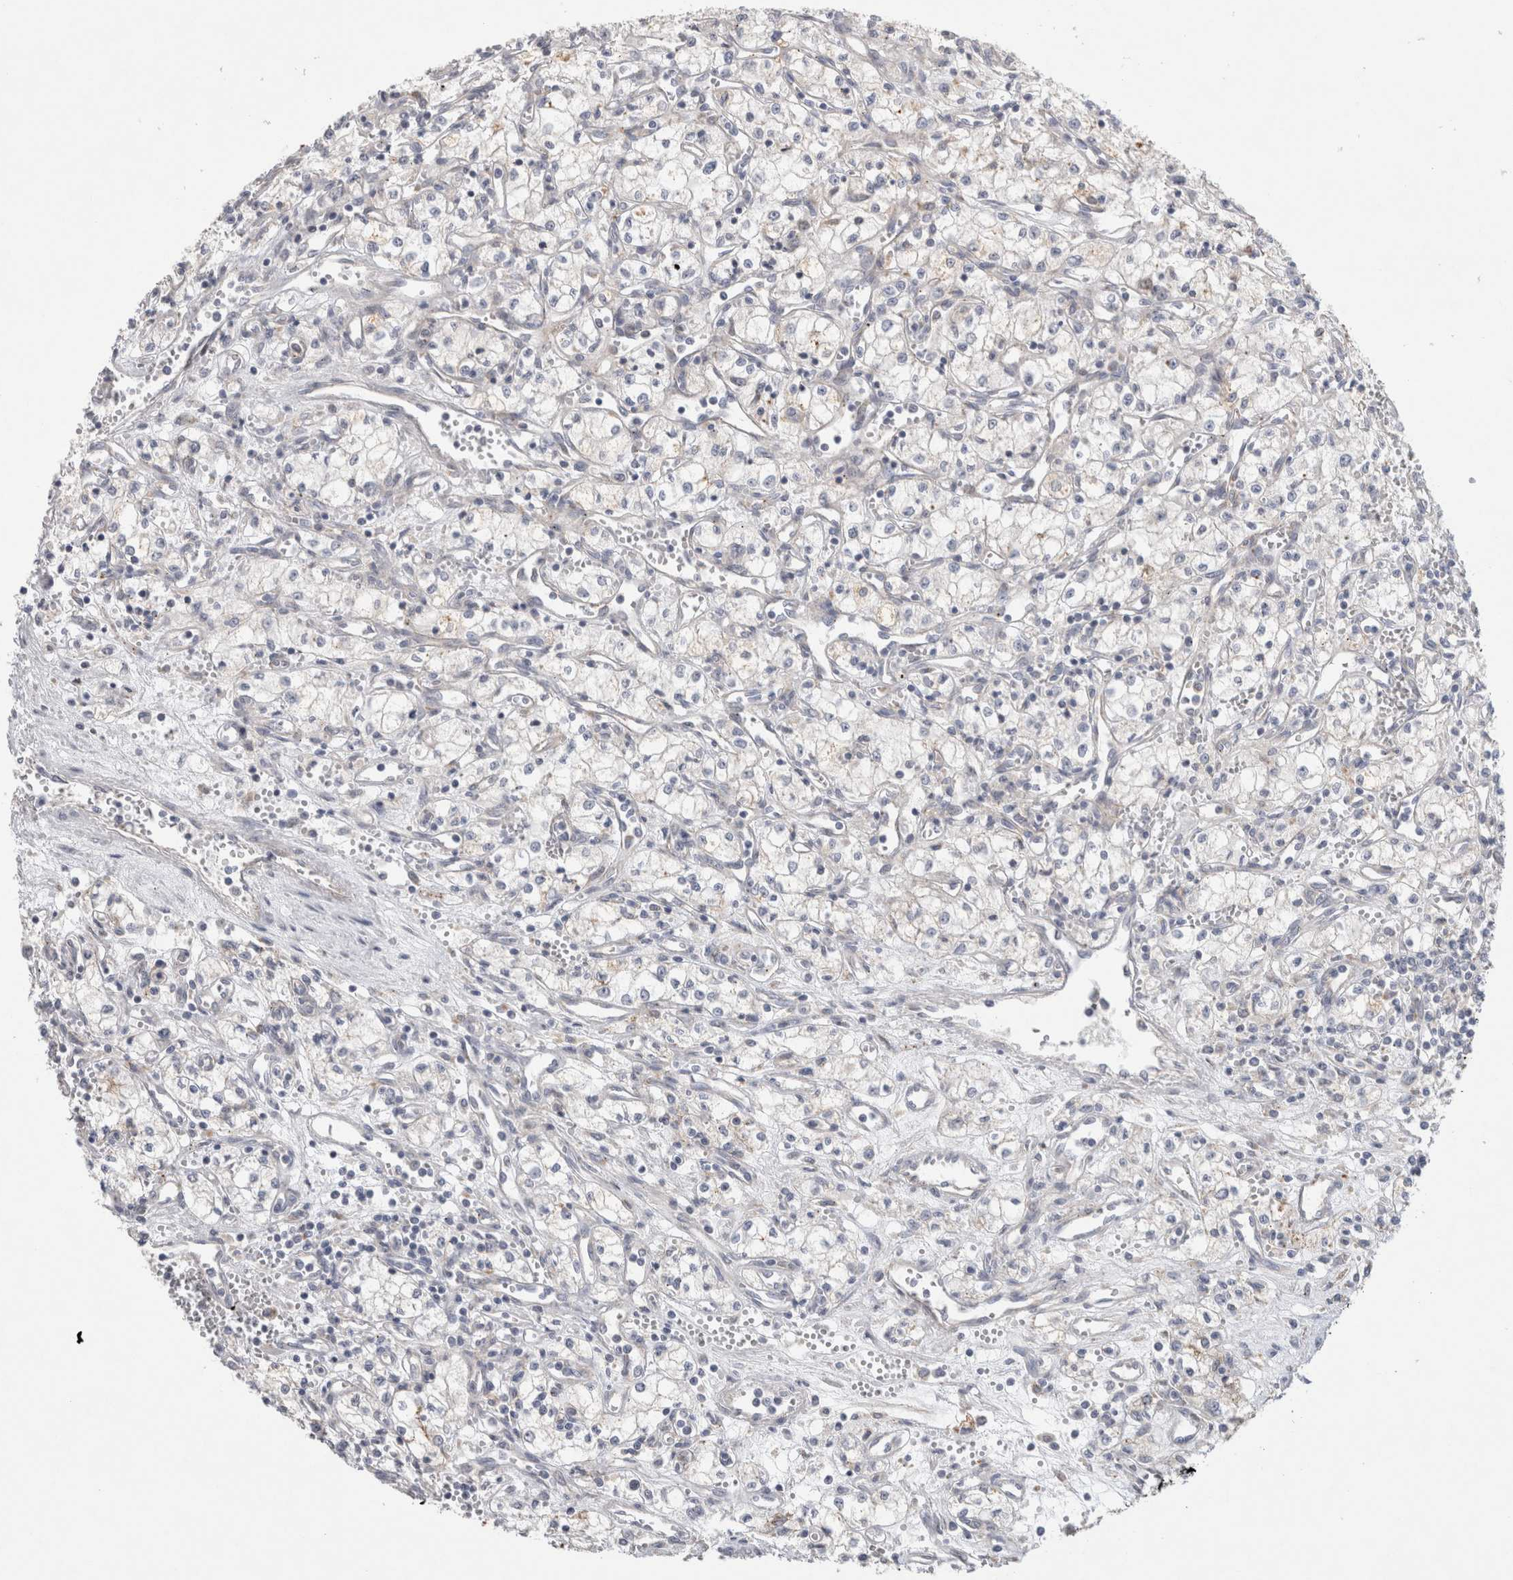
{"staining": {"intensity": "negative", "quantity": "none", "location": "none"}, "tissue": "renal cancer", "cell_type": "Tumor cells", "image_type": "cancer", "snomed": [{"axis": "morphology", "description": "Adenocarcinoma, NOS"}, {"axis": "topography", "description": "Kidney"}], "caption": "IHC photomicrograph of neoplastic tissue: adenocarcinoma (renal) stained with DAB reveals no significant protein positivity in tumor cells.", "gene": "GAA", "patient": {"sex": "male", "age": 59}}